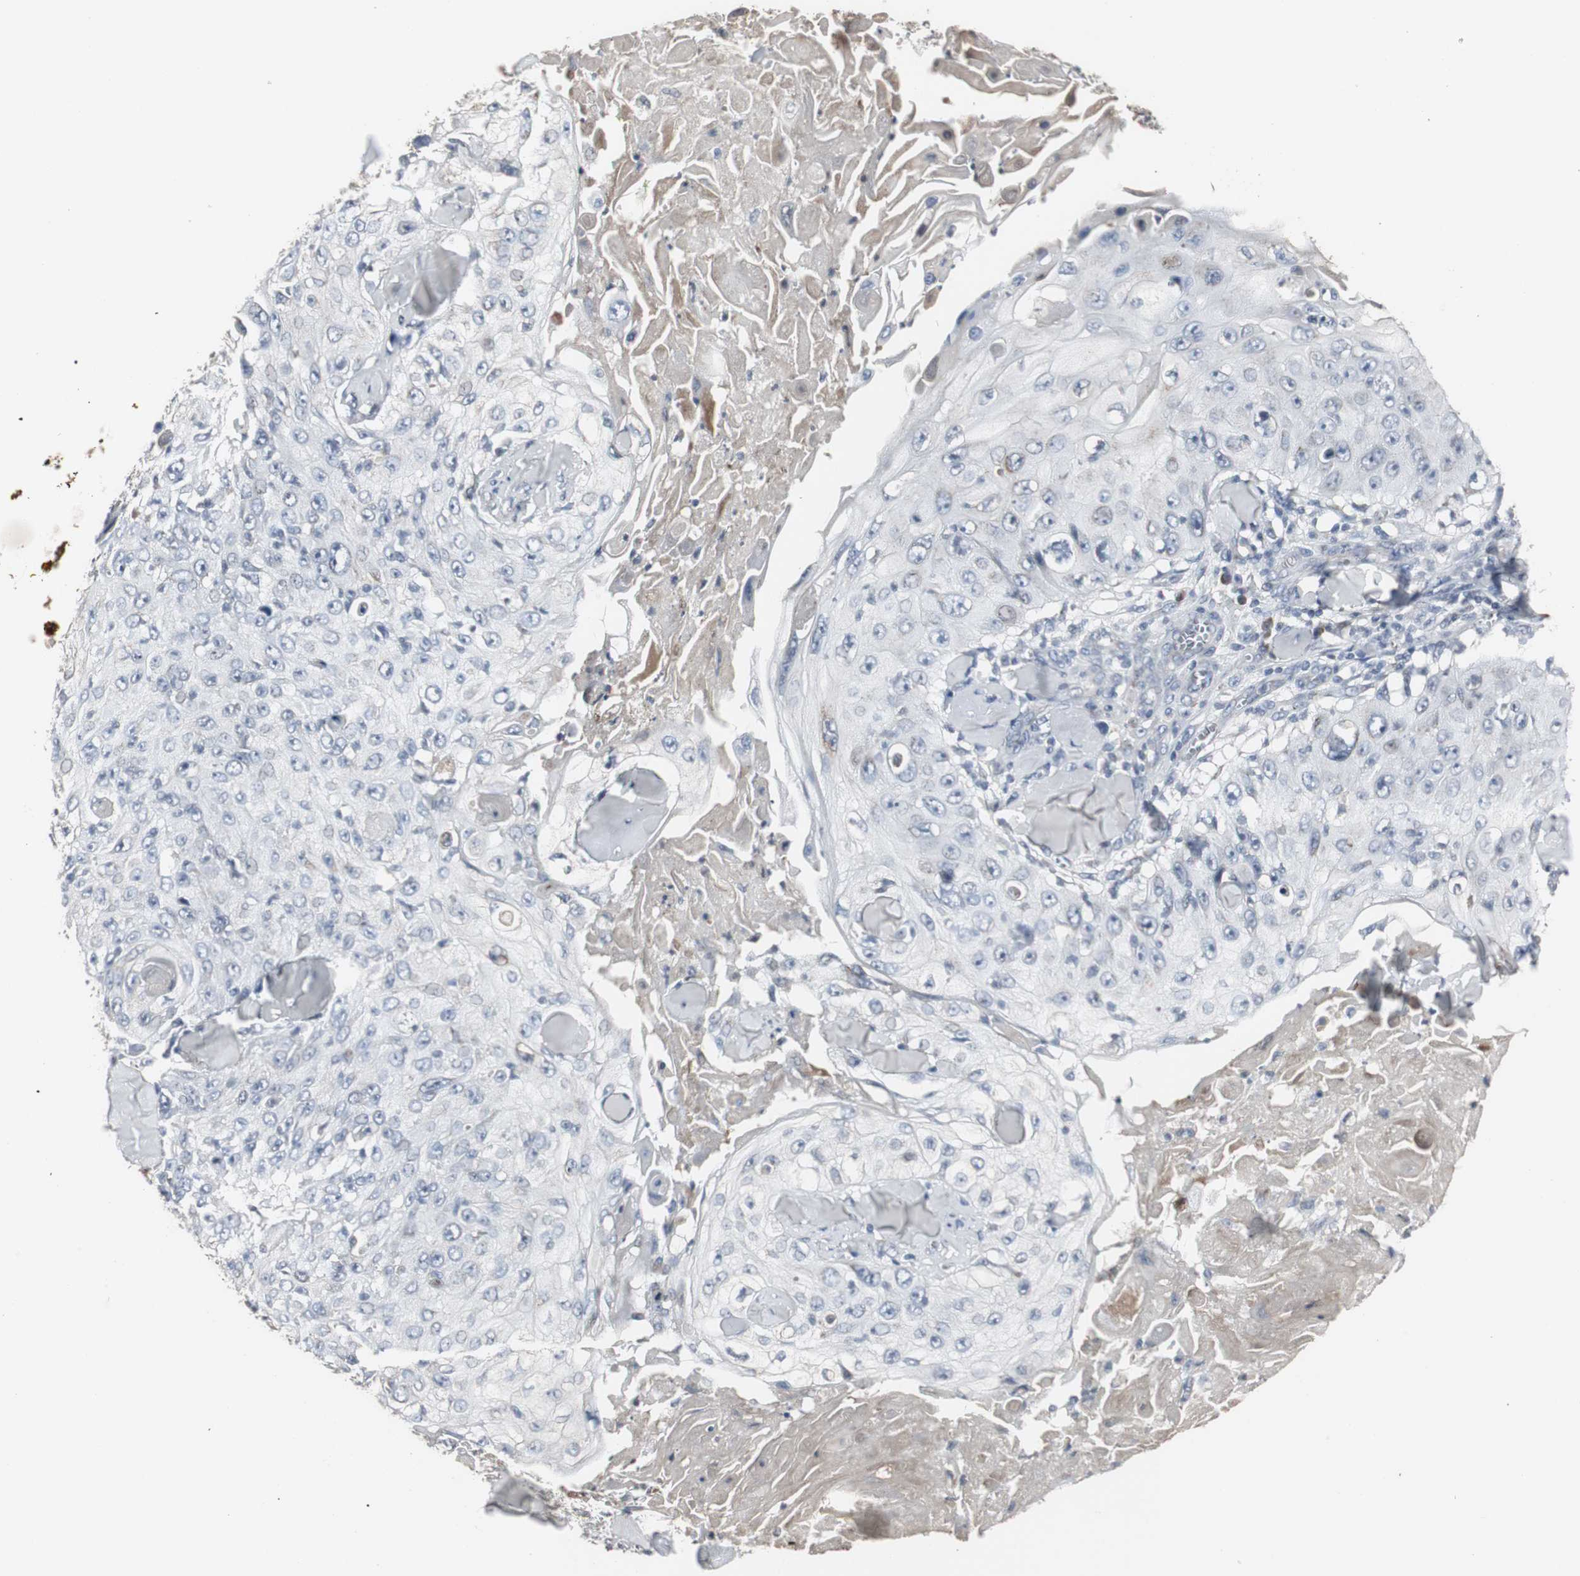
{"staining": {"intensity": "negative", "quantity": "none", "location": "none"}, "tissue": "skin cancer", "cell_type": "Tumor cells", "image_type": "cancer", "snomed": [{"axis": "morphology", "description": "Squamous cell carcinoma, NOS"}, {"axis": "topography", "description": "Skin"}], "caption": "There is no significant staining in tumor cells of skin cancer. (DAB (3,3'-diaminobenzidine) IHC with hematoxylin counter stain).", "gene": "ACAA1", "patient": {"sex": "male", "age": 86}}